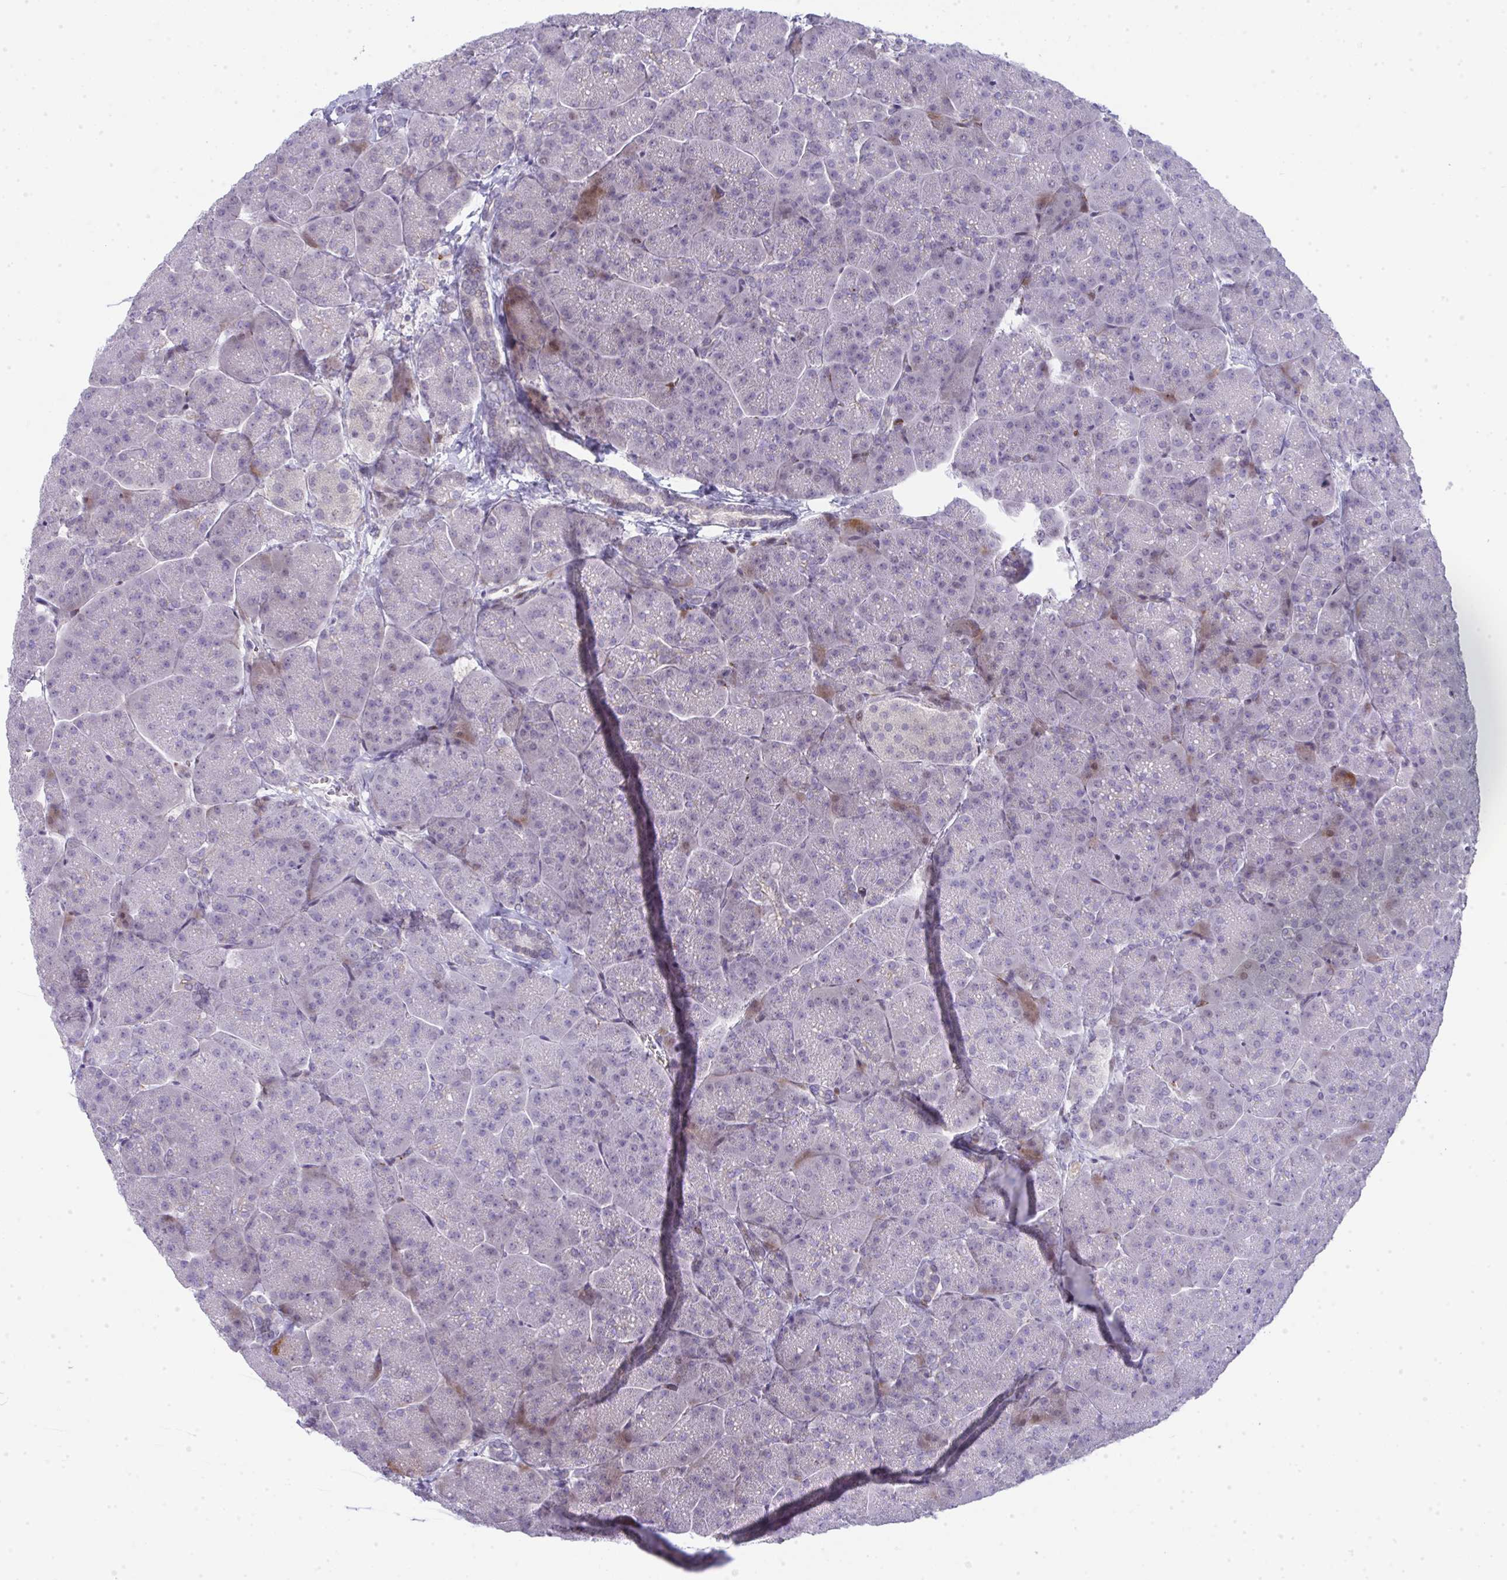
{"staining": {"intensity": "moderate", "quantity": "<25%", "location": "cytoplasmic/membranous,nuclear"}, "tissue": "pancreas", "cell_type": "Exocrine glandular cells", "image_type": "normal", "snomed": [{"axis": "morphology", "description": "Normal tissue, NOS"}, {"axis": "topography", "description": "Pancreas"}, {"axis": "topography", "description": "Peripheral nerve tissue"}], "caption": "A brown stain shows moderate cytoplasmic/membranous,nuclear expression of a protein in exocrine glandular cells of unremarkable human pancreas.", "gene": "GALNT16", "patient": {"sex": "male", "age": 54}}